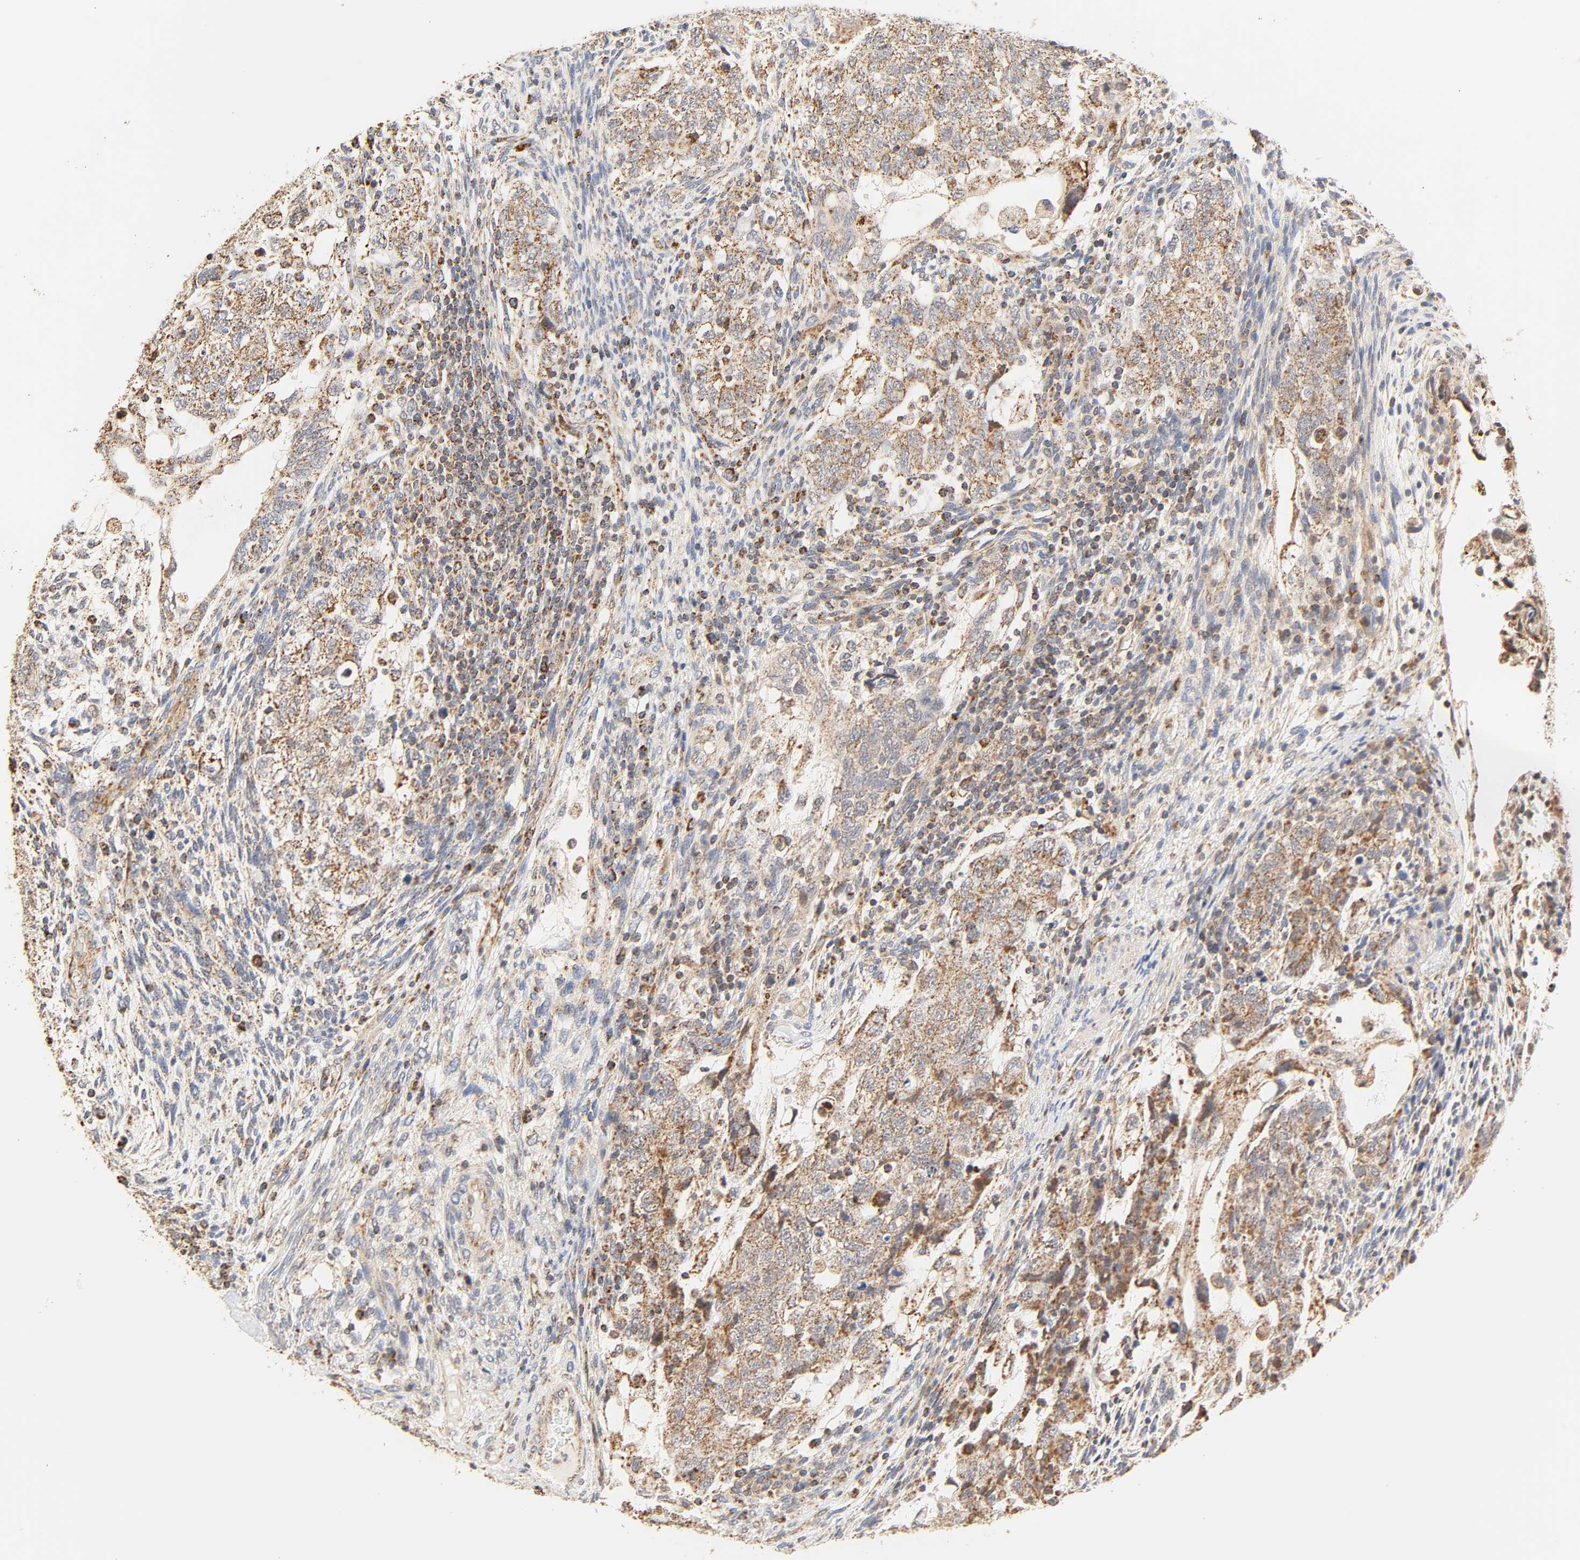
{"staining": {"intensity": "moderate", "quantity": ">75%", "location": "cytoplasmic/membranous"}, "tissue": "testis cancer", "cell_type": "Tumor cells", "image_type": "cancer", "snomed": [{"axis": "morphology", "description": "Normal tissue, NOS"}, {"axis": "morphology", "description": "Carcinoma, Embryonal, NOS"}, {"axis": "topography", "description": "Testis"}], "caption": "Immunohistochemical staining of human testis embryonal carcinoma displays moderate cytoplasmic/membranous protein expression in approximately >75% of tumor cells. The protein of interest is shown in brown color, while the nuclei are stained blue.", "gene": "ZMAT5", "patient": {"sex": "male", "age": 36}}